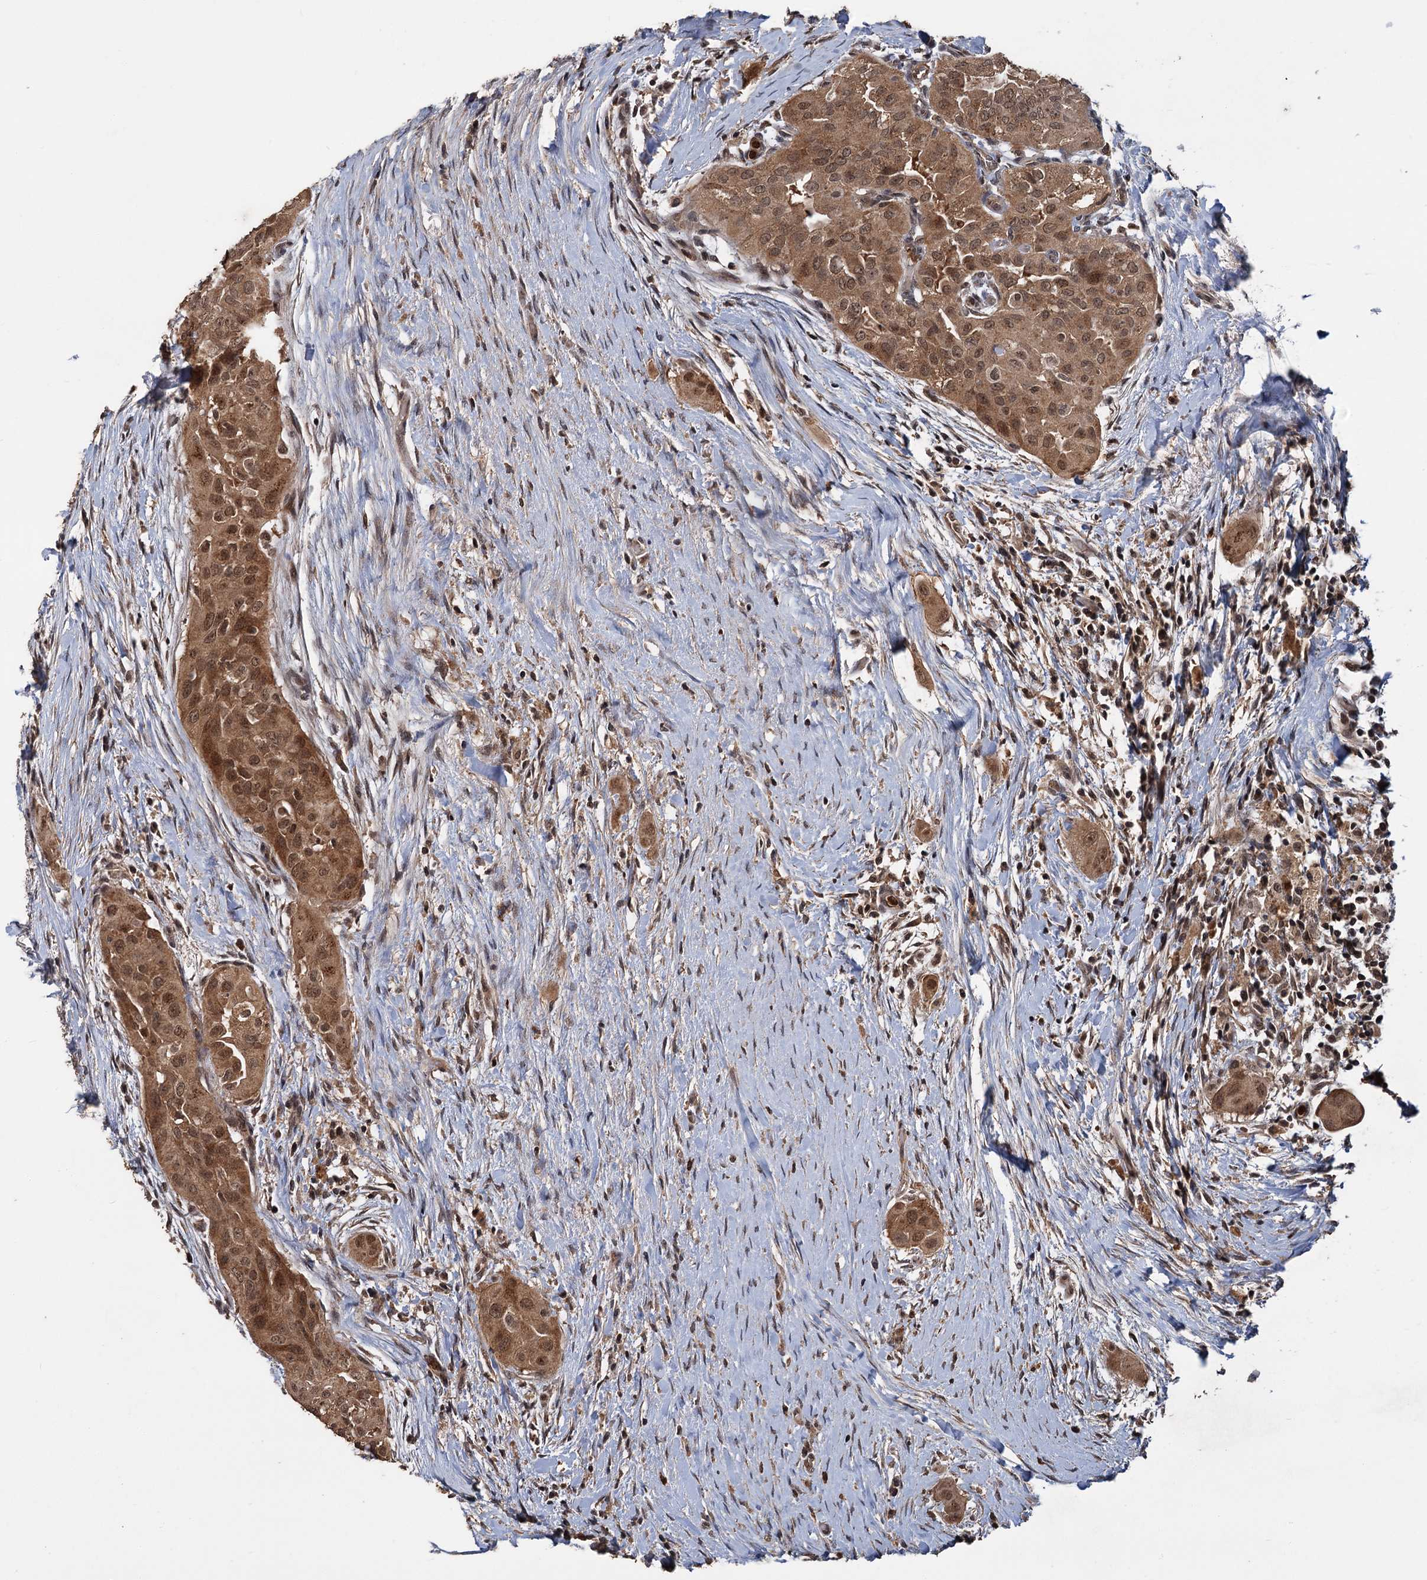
{"staining": {"intensity": "moderate", "quantity": ">75%", "location": "cytoplasmic/membranous,nuclear"}, "tissue": "thyroid cancer", "cell_type": "Tumor cells", "image_type": "cancer", "snomed": [{"axis": "morphology", "description": "Papillary adenocarcinoma, NOS"}, {"axis": "topography", "description": "Thyroid gland"}], "caption": "Tumor cells show medium levels of moderate cytoplasmic/membranous and nuclear positivity in about >75% of cells in thyroid cancer (papillary adenocarcinoma).", "gene": "KANSL2", "patient": {"sex": "female", "age": 59}}